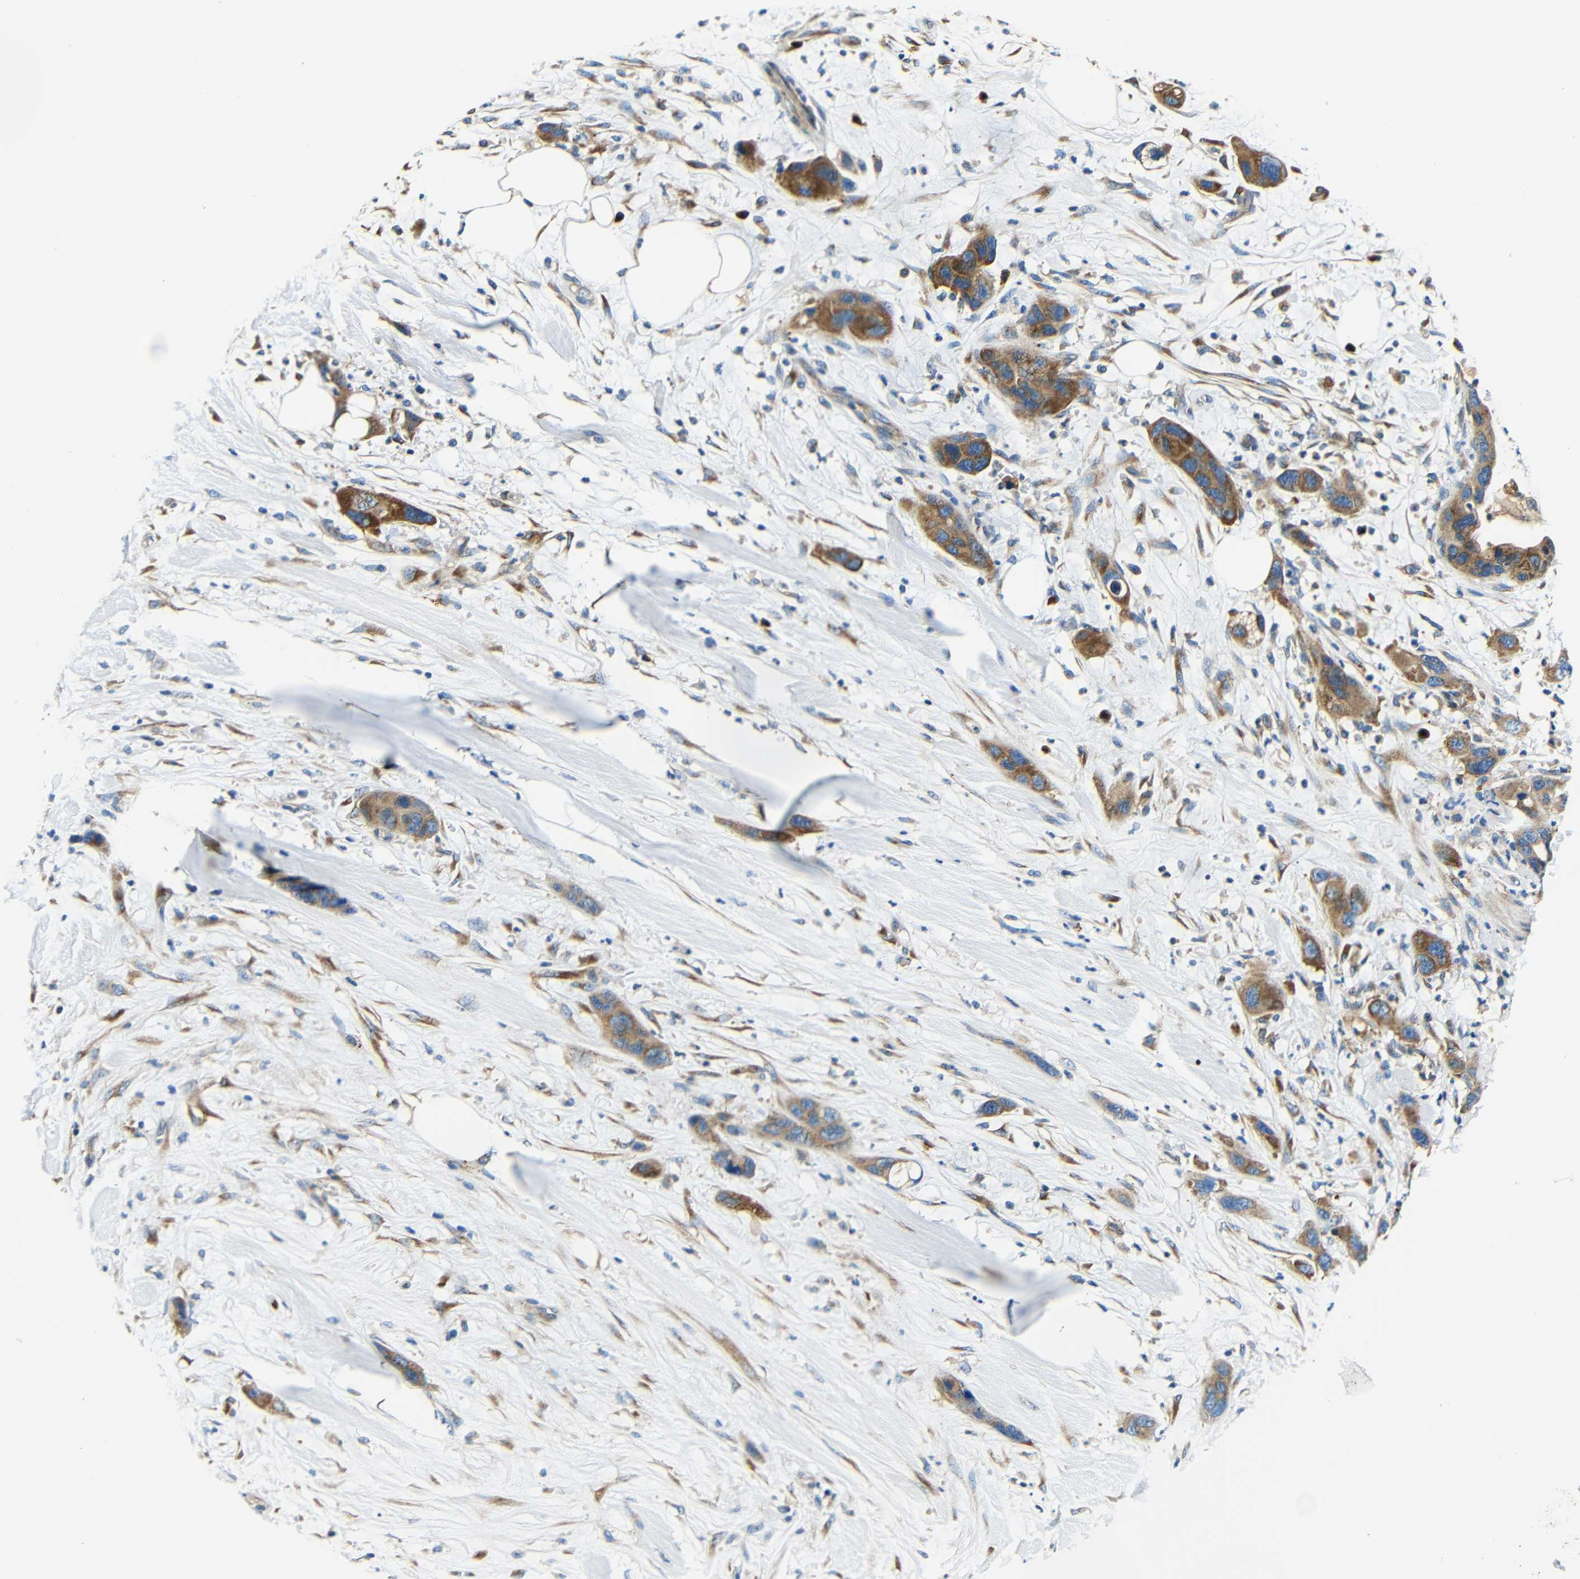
{"staining": {"intensity": "moderate", "quantity": ">75%", "location": "cytoplasmic/membranous"}, "tissue": "pancreatic cancer", "cell_type": "Tumor cells", "image_type": "cancer", "snomed": [{"axis": "morphology", "description": "Adenocarcinoma, NOS"}, {"axis": "topography", "description": "Pancreas"}], "caption": "Protein staining exhibits moderate cytoplasmic/membranous staining in approximately >75% of tumor cells in pancreatic adenocarcinoma. The staining was performed using DAB (3,3'-diaminobenzidine), with brown indicating positive protein expression. Nuclei are stained blue with hematoxylin.", "gene": "USO1", "patient": {"sex": "female", "age": 71}}